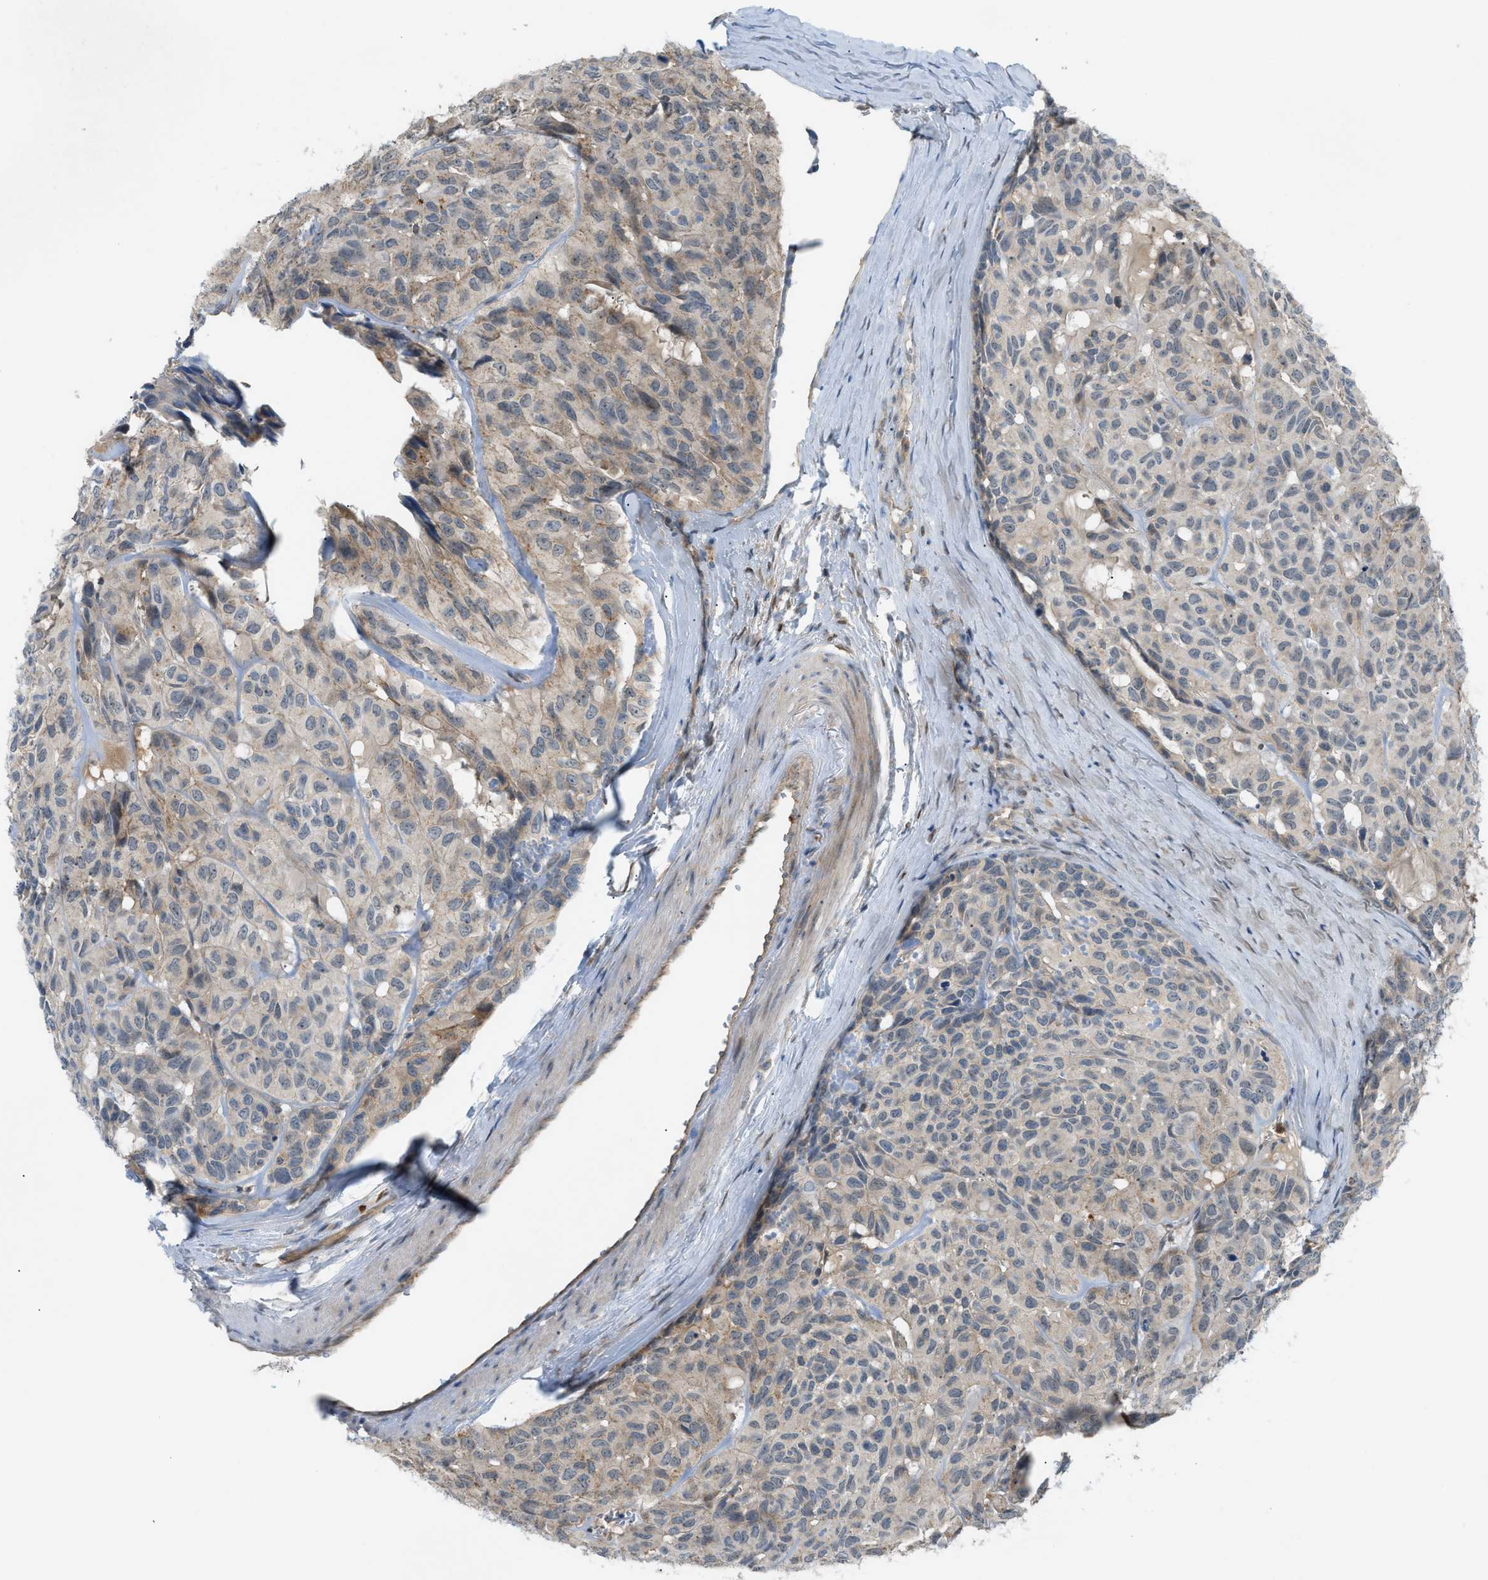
{"staining": {"intensity": "weak", "quantity": "<25%", "location": "cytoplasmic/membranous"}, "tissue": "head and neck cancer", "cell_type": "Tumor cells", "image_type": "cancer", "snomed": [{"axis": "morphology", "description": "Adenocarcinoma, NOS"}, {"axis": "topography", "description": "Salivary gland, NOS"}, {"axis": "topography", "description": "Head-Neck"}], "caption": "This is an immunohistochemistry image of head and neck cancer (adenocarcinoma). There is no staining in tumor cells.", "gene": "GRK6", "patient": {"sex": "female", "age": 76}}